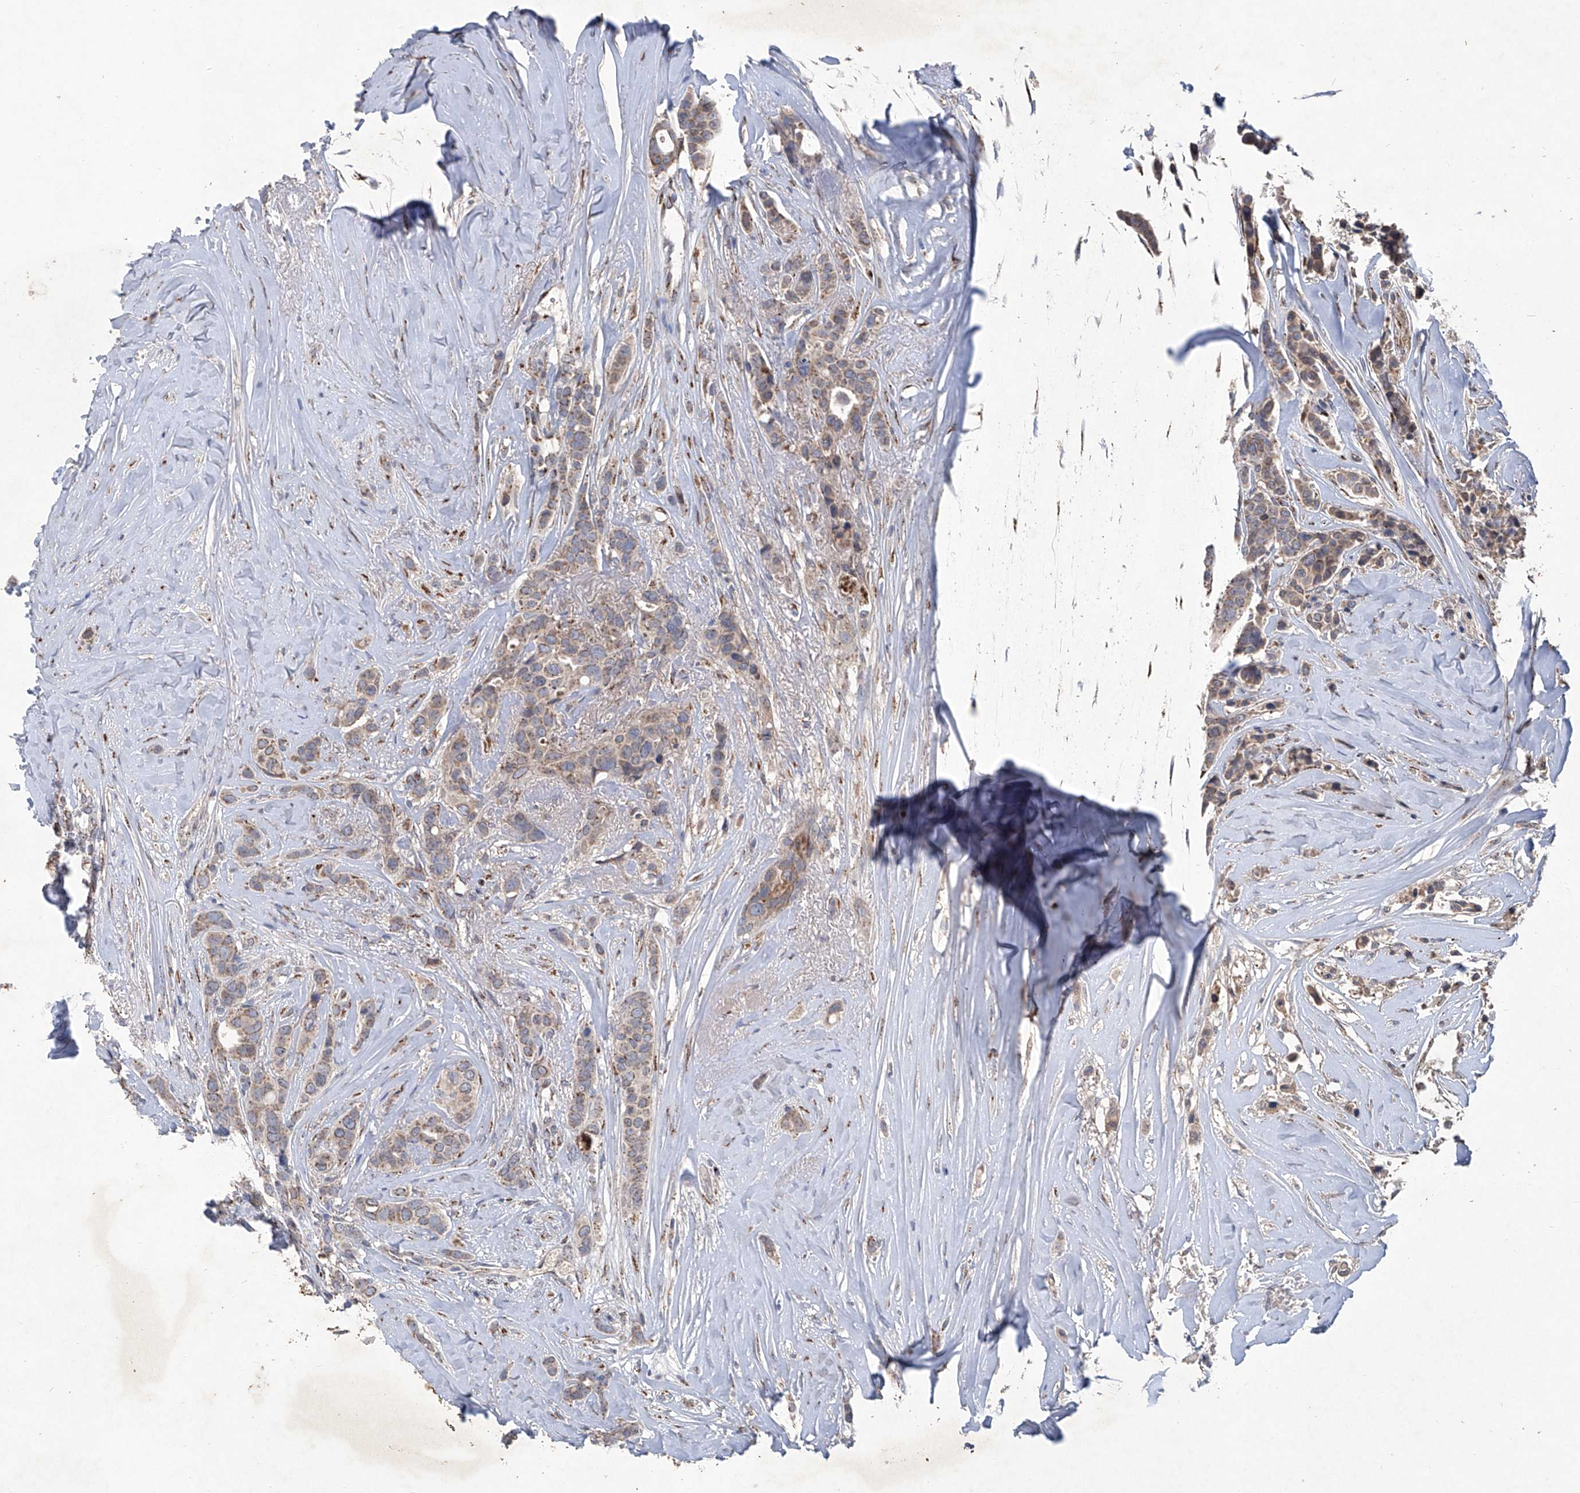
{"staining": {"intensity": "weak", "quantity": ">75%", "location": "cytoplasmic/membranous"}, "tissue": "breast cancer", "cell_type": "Tumor cells", "image_type": "cancer", "snomed": [{"axis": "morphology", "description": "Lobular carcinoma"}, {"axis": "topography", "description": "Breast"}], "caption": "The immunohistochemical stain labels weak cytoplasmic/membranous positivity in tumor cells of breast lobular carcinoma tissue. (DAB (3,3'-diaminobenzidine) = brown stain, brightfield microscopy at high magnification).", "gene": "PCSK5", "patient": {"sex": "female", "age": 51}}